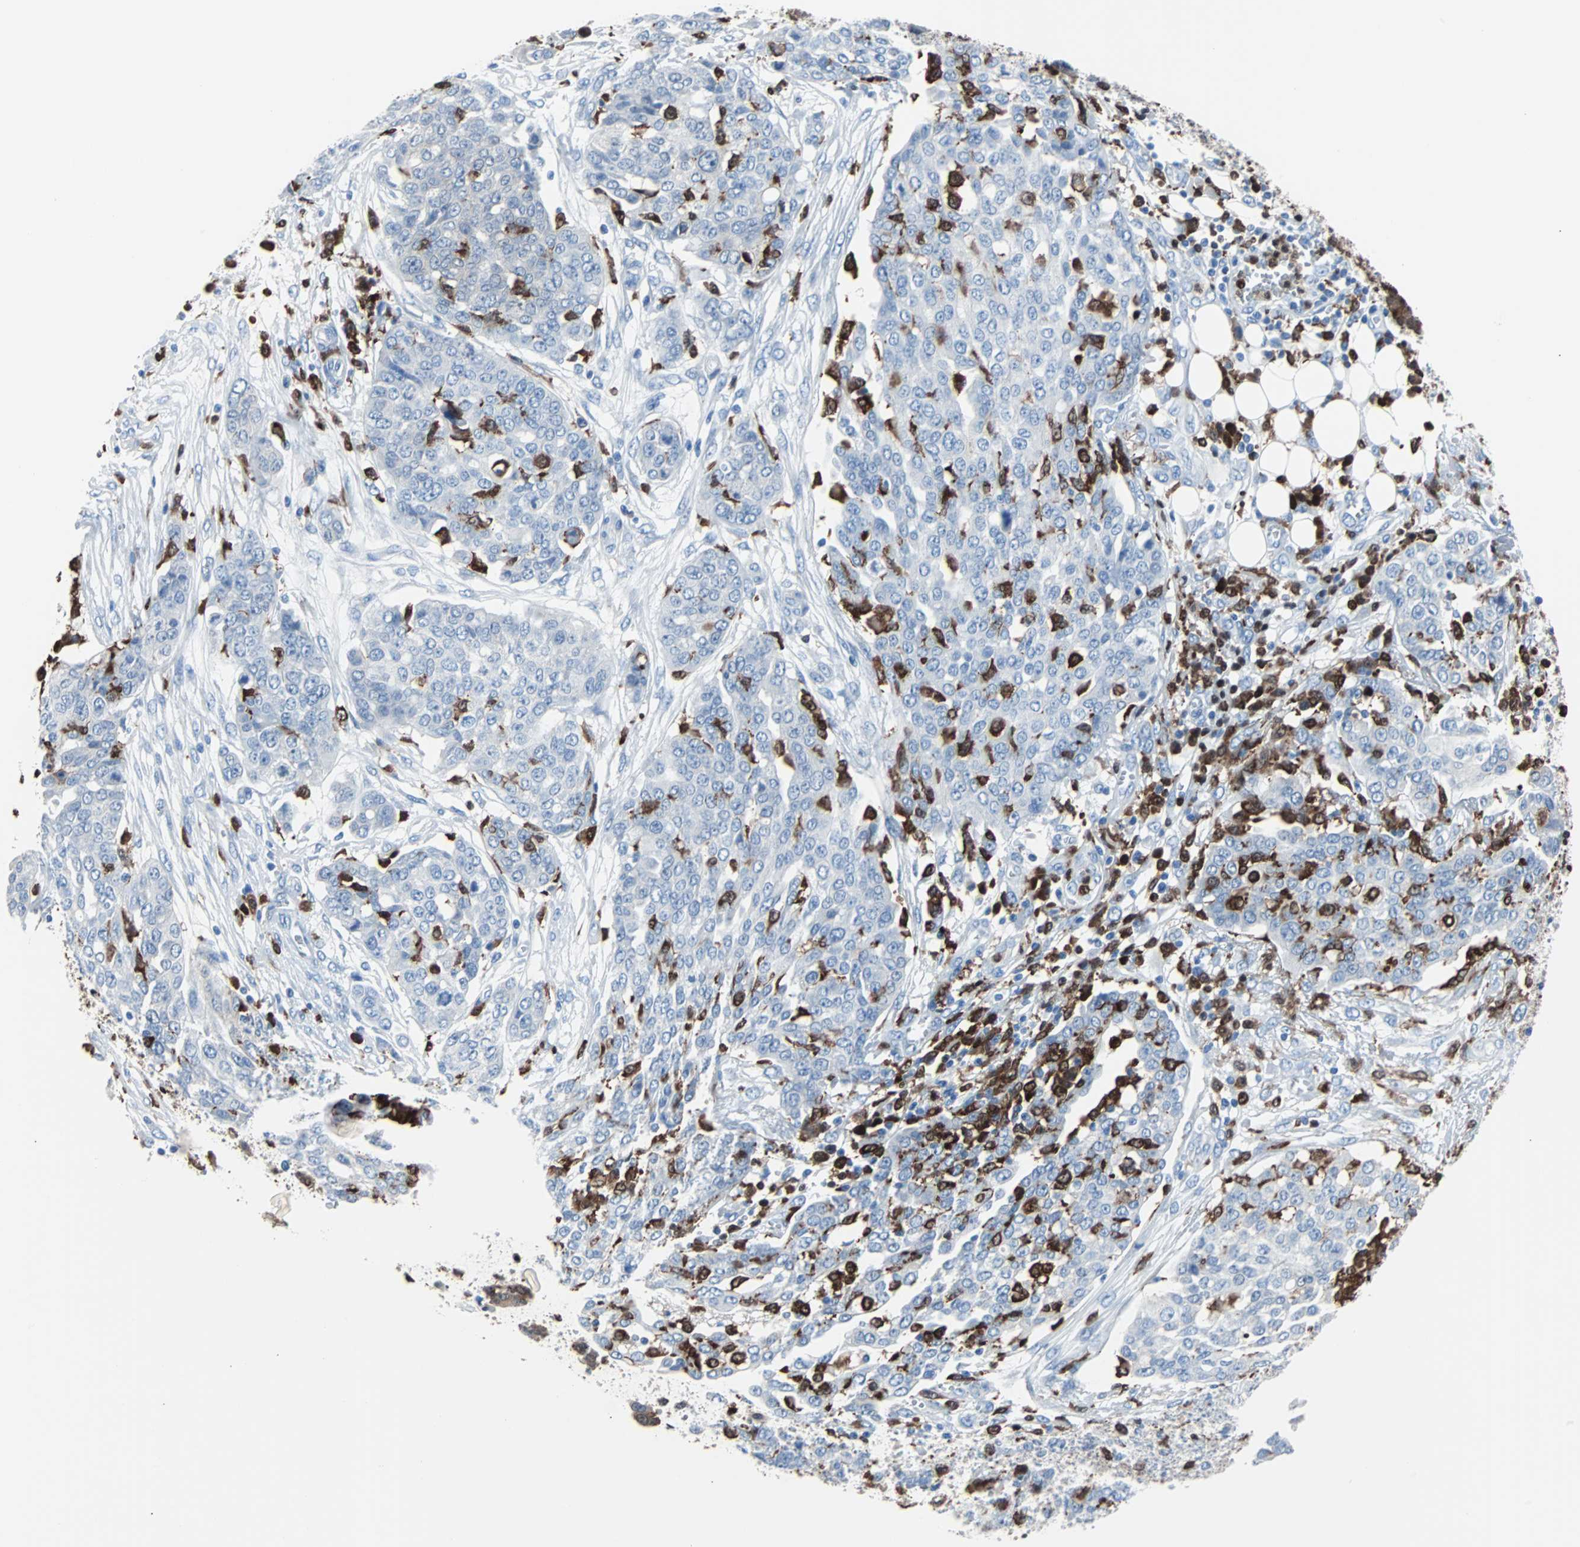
{"staining": {"intensity": "negative", "quantity": "none", "location": "none"}, "tissue": "ovarian cancer", "cell_type": "Tumor cells", "image_type": "cancer", "snomed": [{"axis": "morphology", "description": "Cystadenocarcinoma, serous, NOS"}, {"axis": "topography", "description": "Soft tissue"}, {"axis": "topography", "description": "Ovary"}], "caption": "Tumor cells show no significant protein expression in serous cystadenocarcinoma (ovarian). Brightfield microscopy of immunohistochemistry stained with DAB (3,3'-diaminobenzidine) (brown) and hematoxylin (blue), captured at high magnification.", "gene": "SYK", "patient": {"sex": "female", "age": 57}}